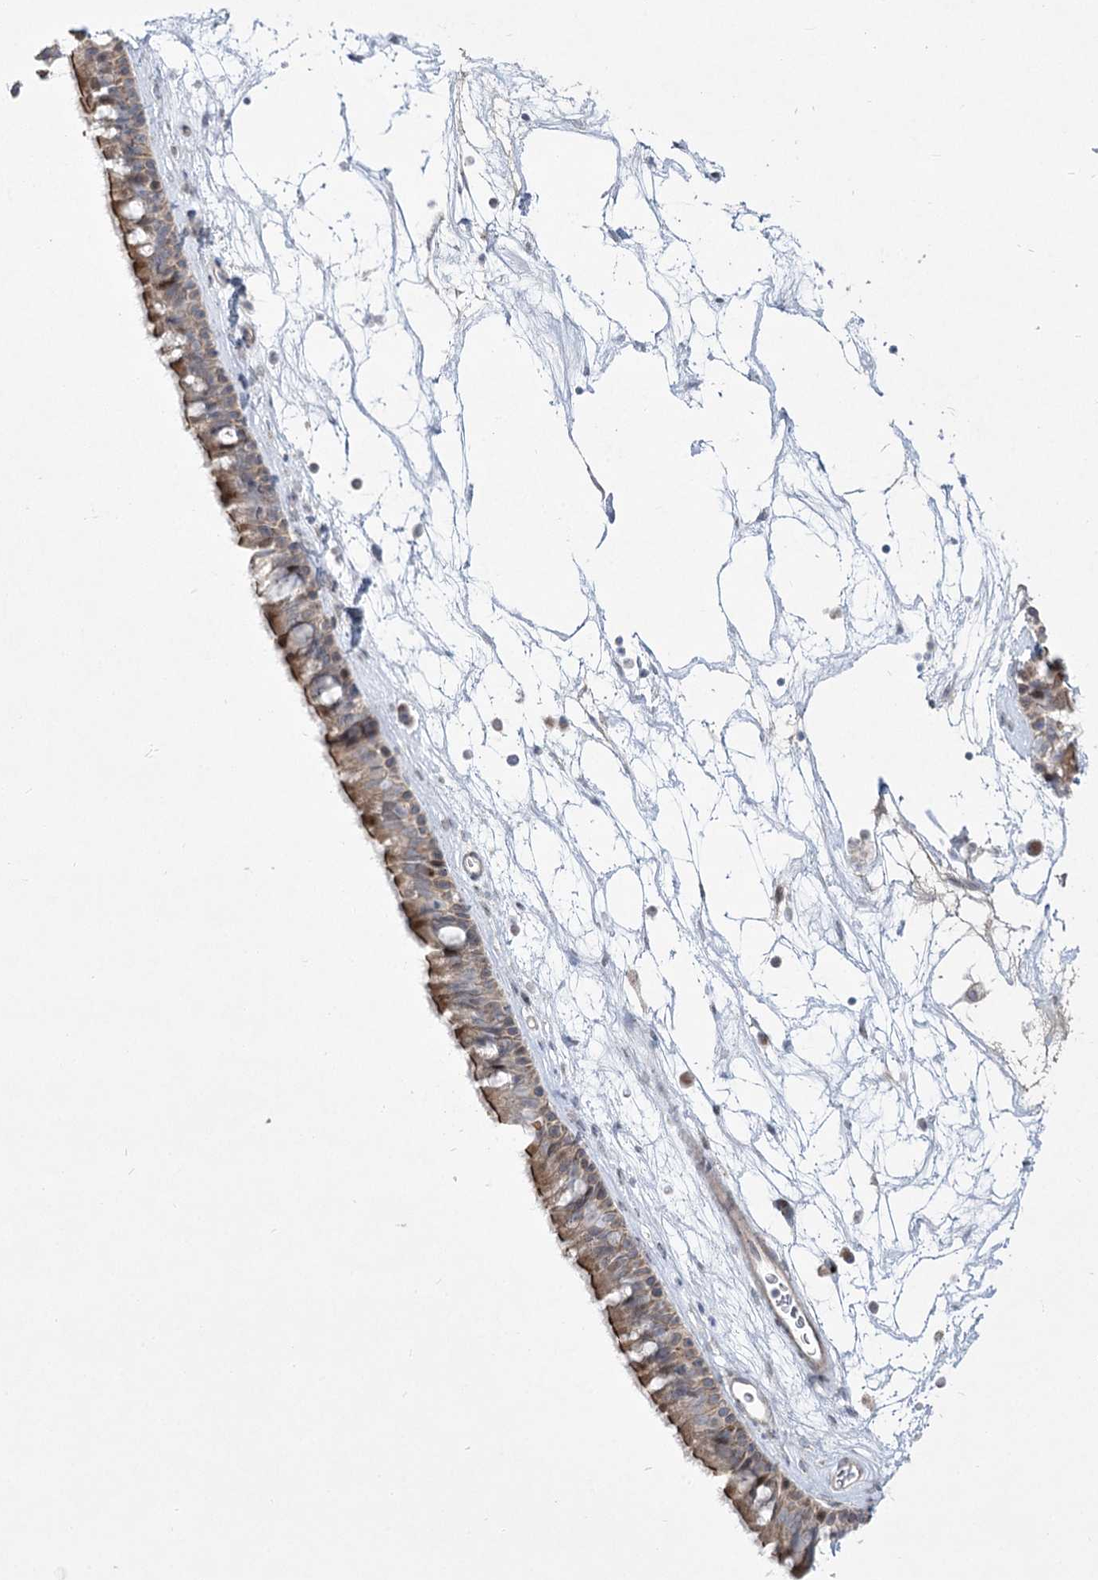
{"staining": {"intensity": "strong", "quantity": "25%-75%", "location": "cytoplasmic/membranous"}, "tissue": "nasopharynx", "cell_type": "Respiratory epithelial cells", "image_type": "normal", "snomed": [{"axis": "morphology", "description": "Normal tissue, NOS"}, {"axis": "topography", "description": "Nasopharynx"}], "caption": "Brown immunohistochemical staining in normal human nasopharynx exhibits strong cytoplasmic/membranous expression in about 25%-75% of respiratory epithelial cells.", "gene": "CEP164", "patient": {"sex": "male", "age": 64}}